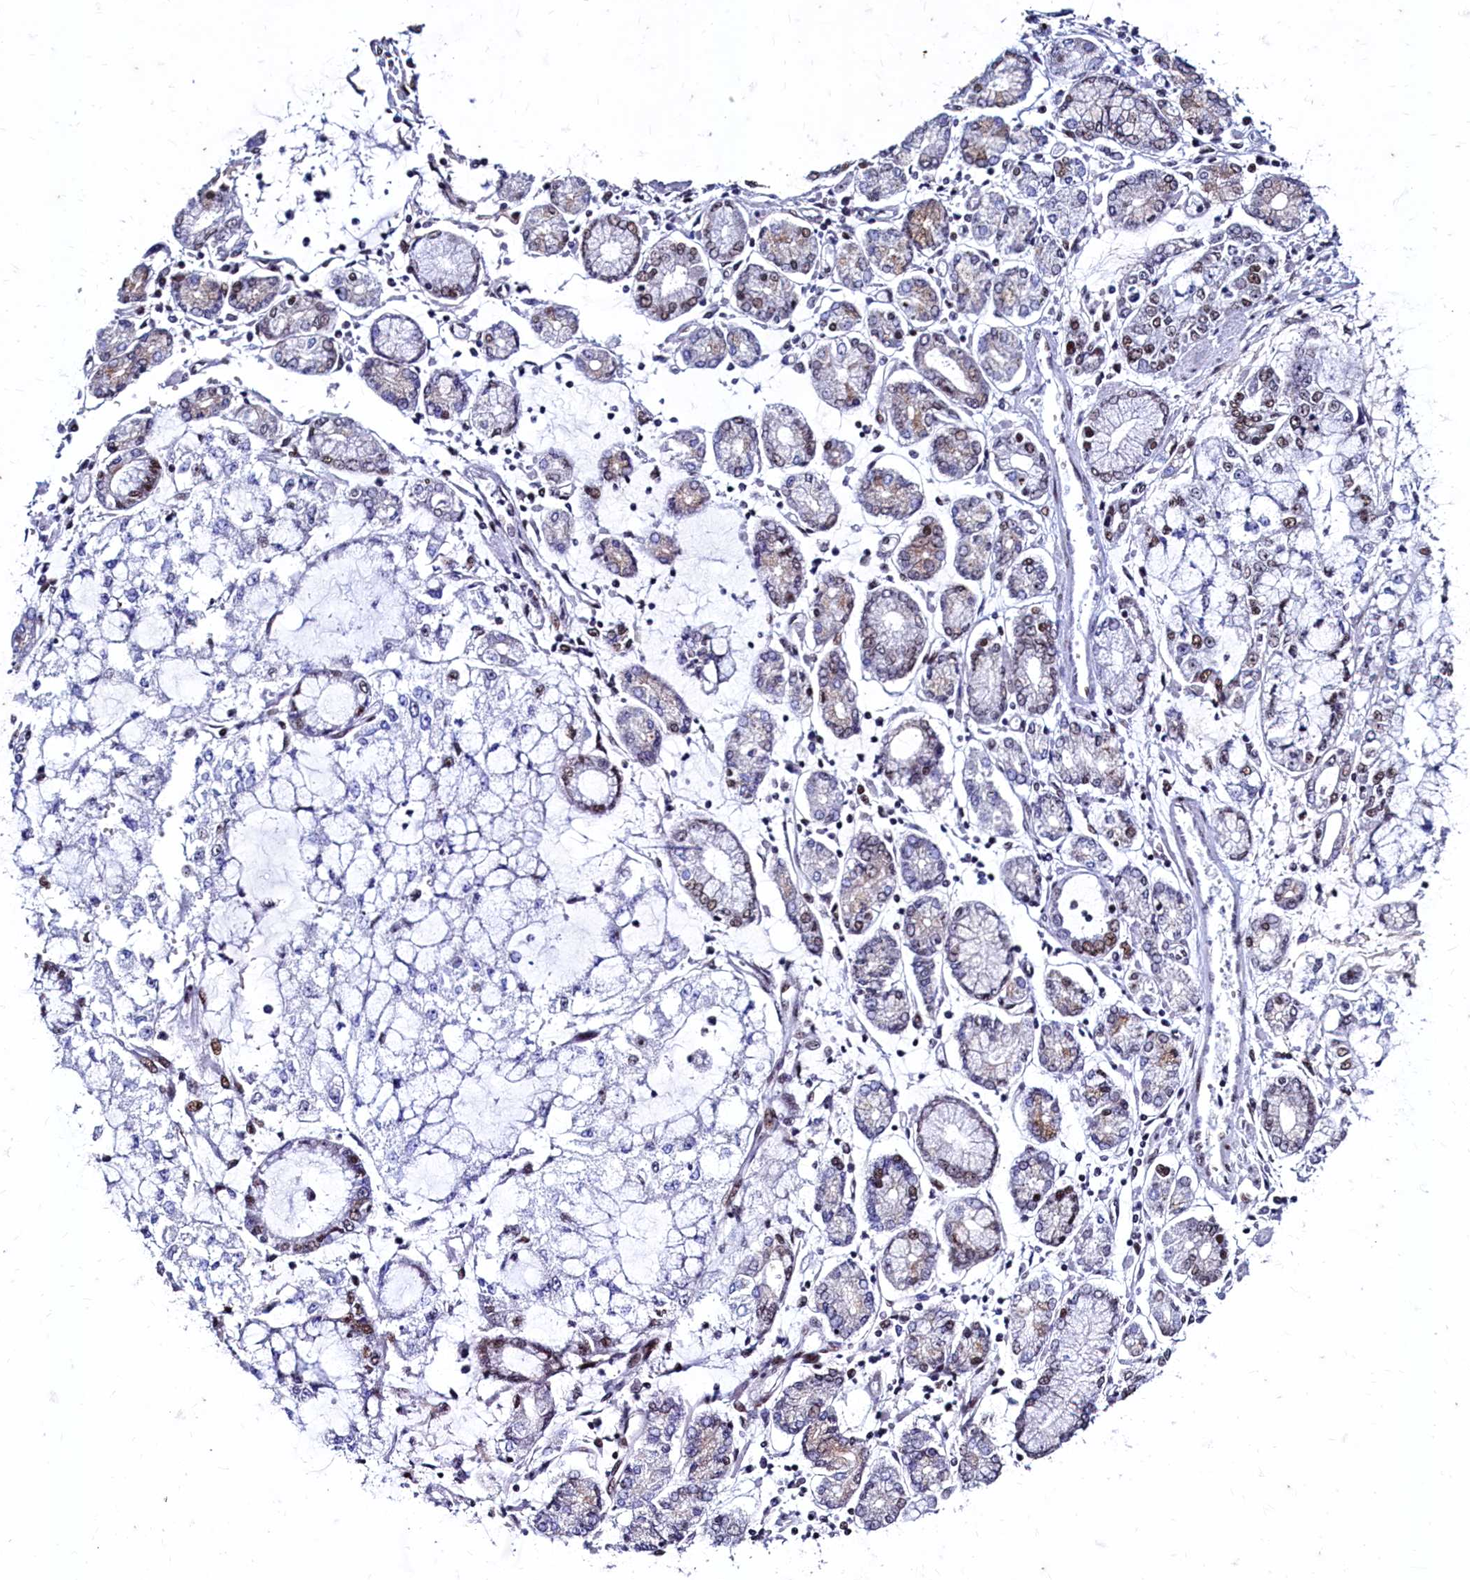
{"staining": {"intensity": "moderate", "quantity": "<25%", "location": "nuclear"}, "tissue": "stomach cancer", "cell_type": "Tumor cells", "image_type": "cancer", "snomed": [{"axis": "morphology", "description": "Adenocarcinoma, NOS"}, {"axis": "topography", "description": "Stomach"}], "caption": "The image demonstrates staining of stomach cancer (adenocarcinoma), revealing moderate nuclear protein staining (brown color) within tumor cells.", "gene": "CPSF7", "patient": {"sex": "male", "age": 76}}